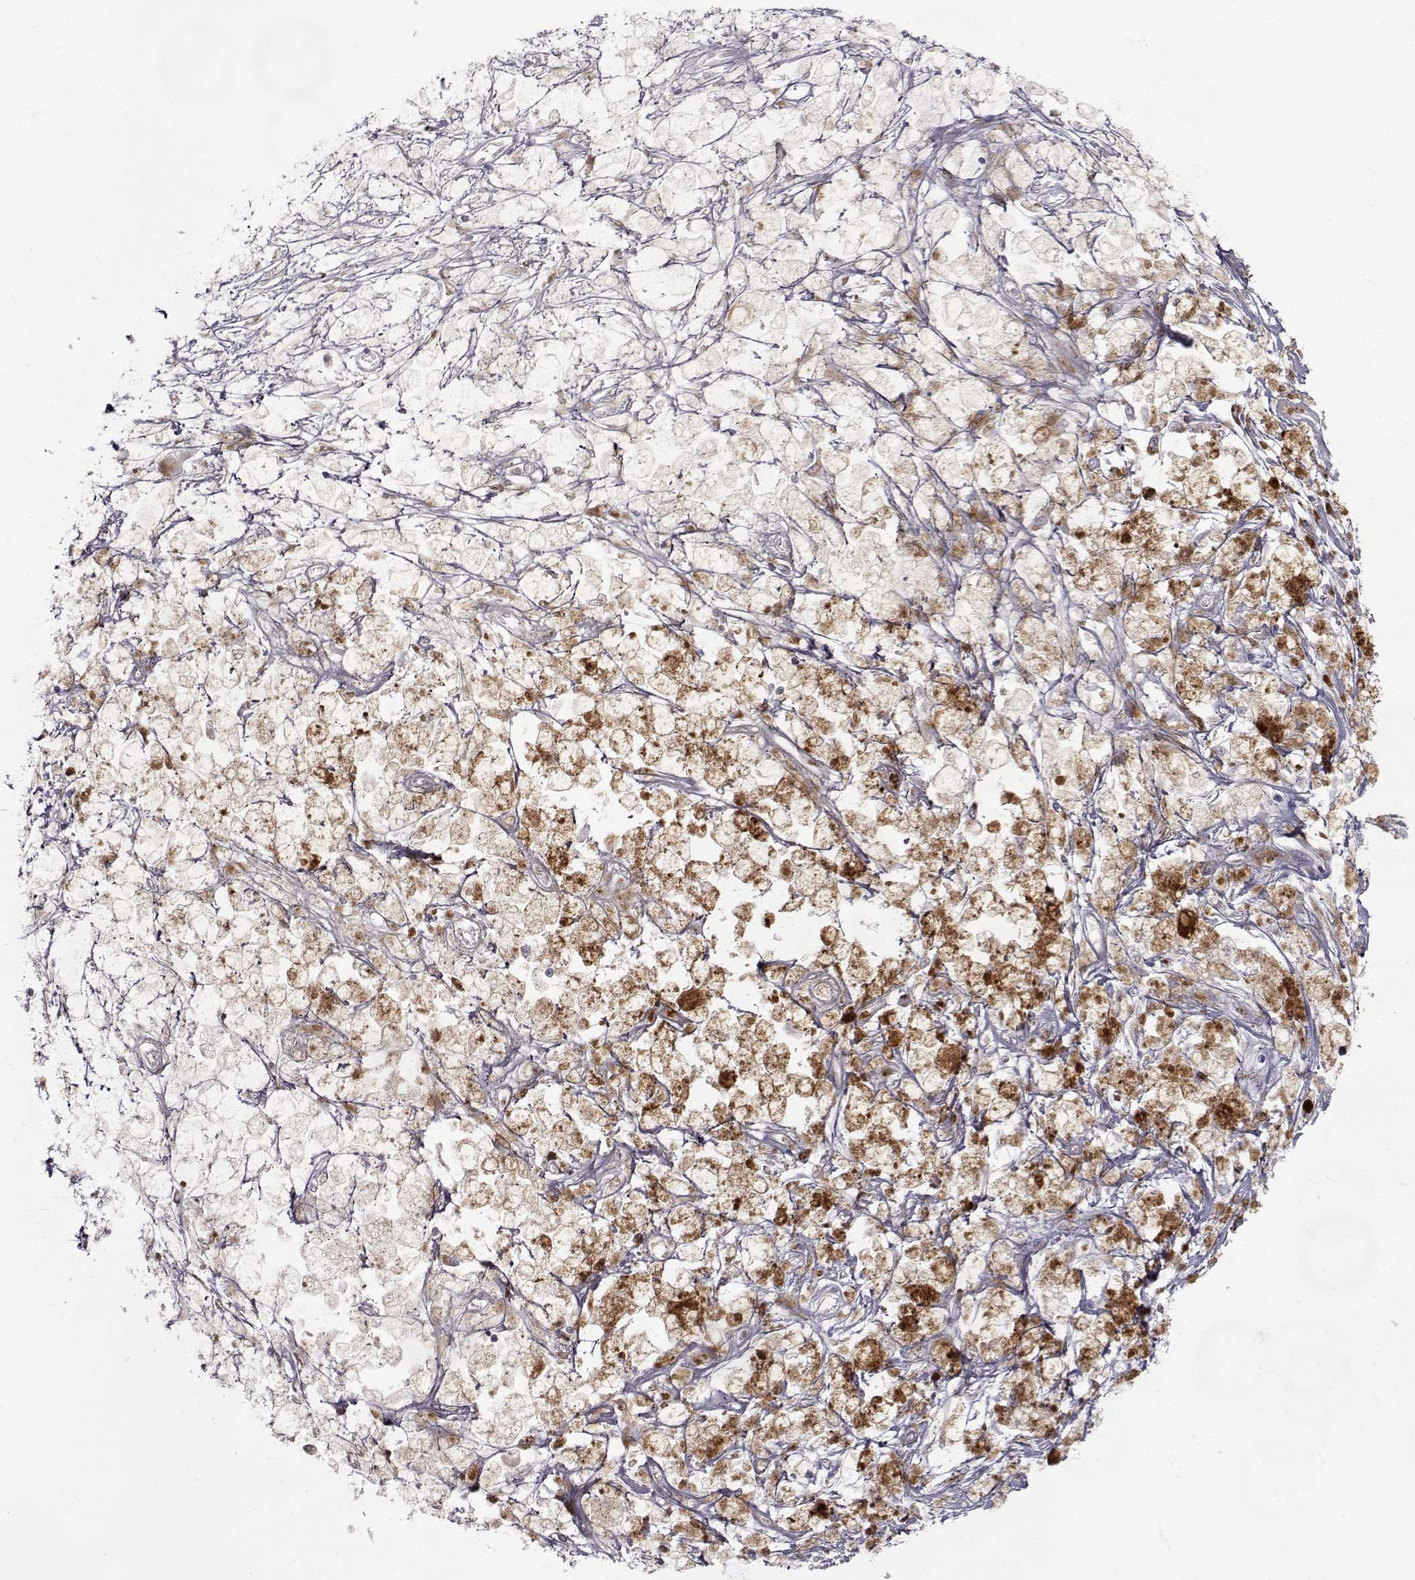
{"staining": {"intensity": "negative", "quantity": "none", "location": "none"}, "tissue": "melanoma", "cell_type": "Tumor cells", "image_type": "cancer", "snomed": [{"axis": "morphology", "description": "Malignant melanoma, NOS"}, {"axis": "topography", "description": "Skin"}], "caption": "Image shows no protein expression in tumor cells of melanoma tissue.", "gene": "SLC6A3", "patient": {"sex": "female", "age": 58}}